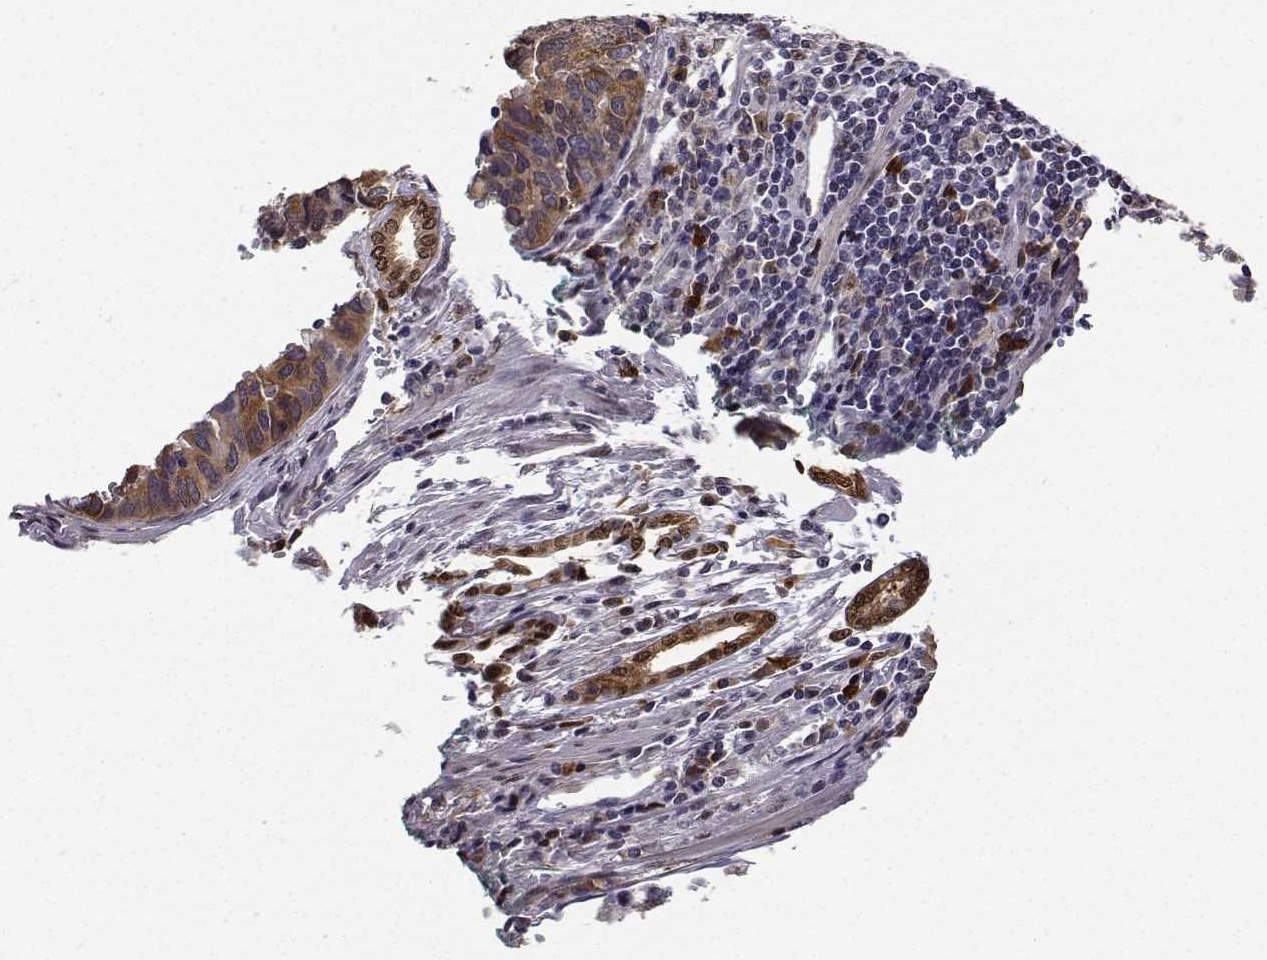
{"staining": {"intensity": "moderate", "quantity": ">75%", "location": "cytoplasmic/membranous"}, "tissue": "stomach cancer", "cell_type": "Tumor cells", "image_type": "cancer", "snomed": [{"axis": "morphology", "description": "Adenocarcinoma, NOS"}, {"axis": "topography", "description": "Stomach, upper"}], "caption": "A photomicrograph showing moderate cytoplasmic/membranous staining in approximately >75% of tumor cells in stomach adenocarcinoma, as visualized by brown immunohistochemical staining.", "gene": "PHGDH", "patient": {"sex": "female", "age": 67}}